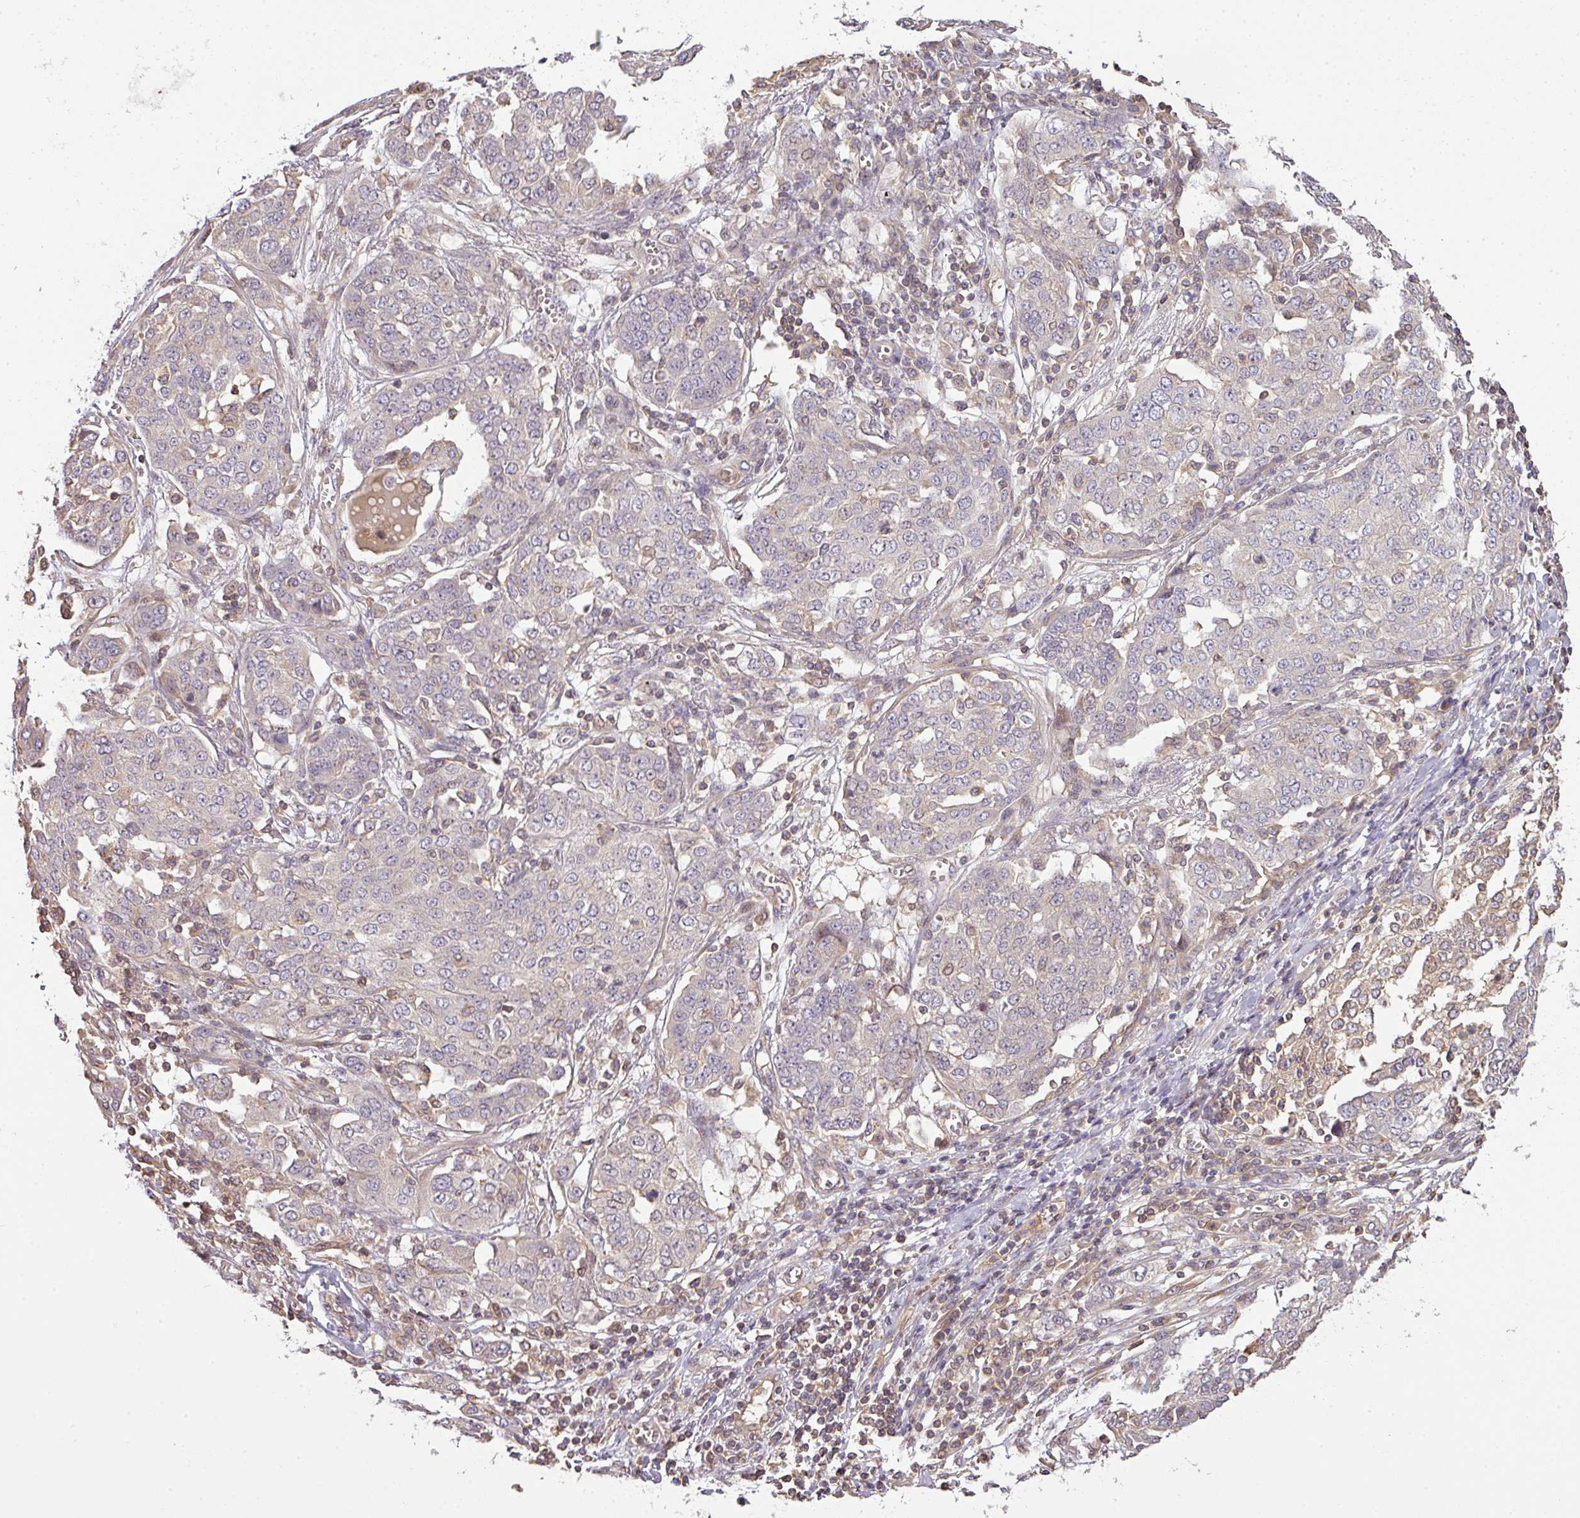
{"staining": {"intensity": "negative", "quantity": "none", "location": "none"}, "tissue": "ovarian cancer", "cell_type": "Tumor cells", "image_type": "cancer", "snomed": [{"axis": "morphology", "description": "Cystadenocarcinoma, serous, NOS"}, {"axis": "topography", "description": "Soft tissue"}, {"axis": "topography", "description": "Ovary"}], "caption": "There is no significant expression in tumor cells of ovarian serous cystadenocarcinoma.", "gene": "TCL1B", "patient": {"sex": "female", "age": 57}}